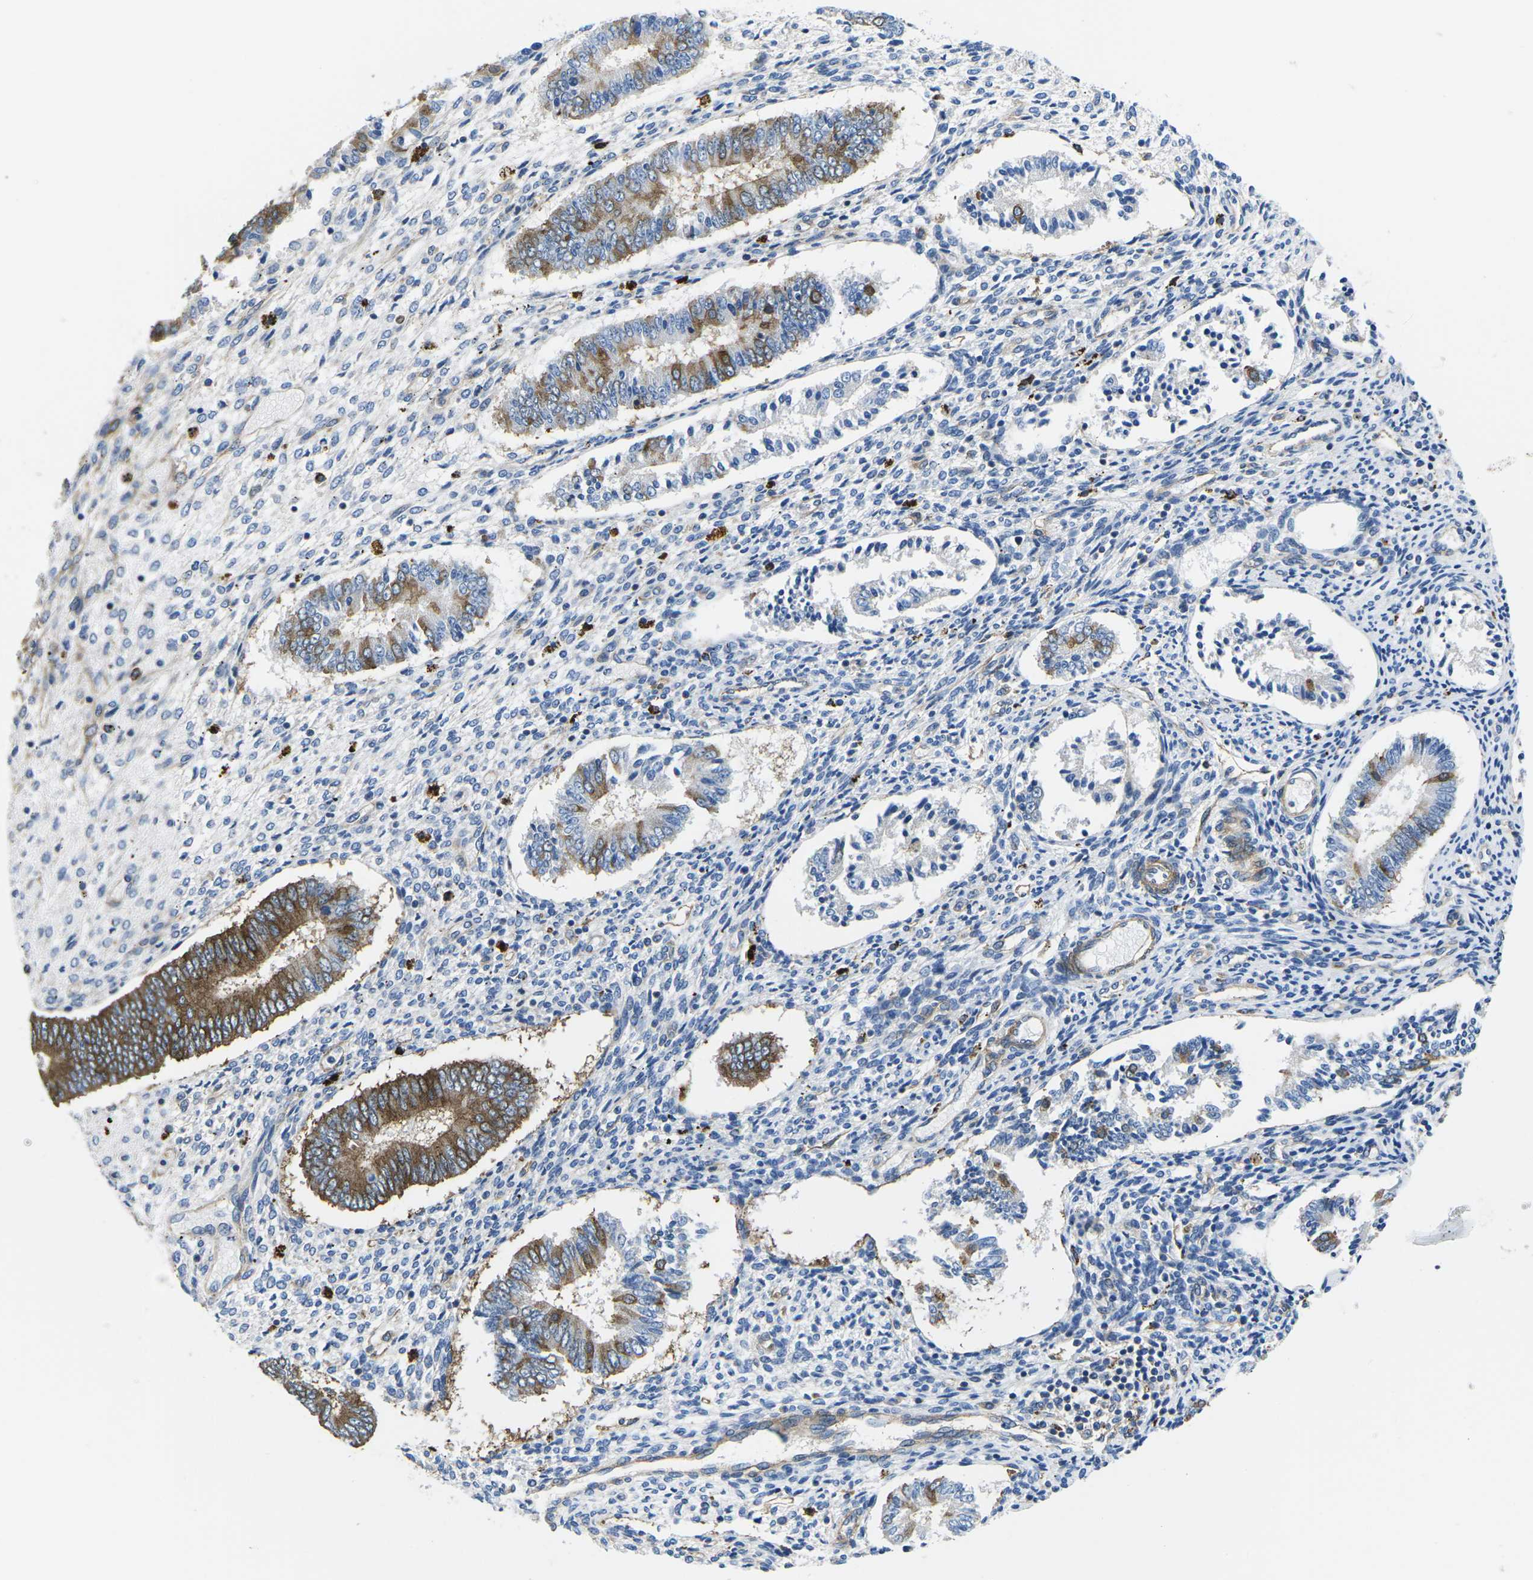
{"staining": {"intensity": "moderate", "quantity": "25%-75%", "location": "cytoplasmic/membranous"}, "tissue": "endometrium", "cell_type": "Cells in endometrial stroma", "image_type": "normal", "snomed": [{"axis": "morphology", "description": "Normal tissue, NOS"}, {"axis": "topography", "description": "Endometrium"}], "caption": "High-power microscopy captured an immunohistochemistry image of unremarkable endometrium, revealing moderate cytoplasmic/membranous positivity in approximately 25%-75% of cells in endometrial stroma. Immunohistochemistry stains the protein in brown and the nuclei are stained blue.", "gene": "DLG1", "patient": {"sex": "female", "age": 42}}